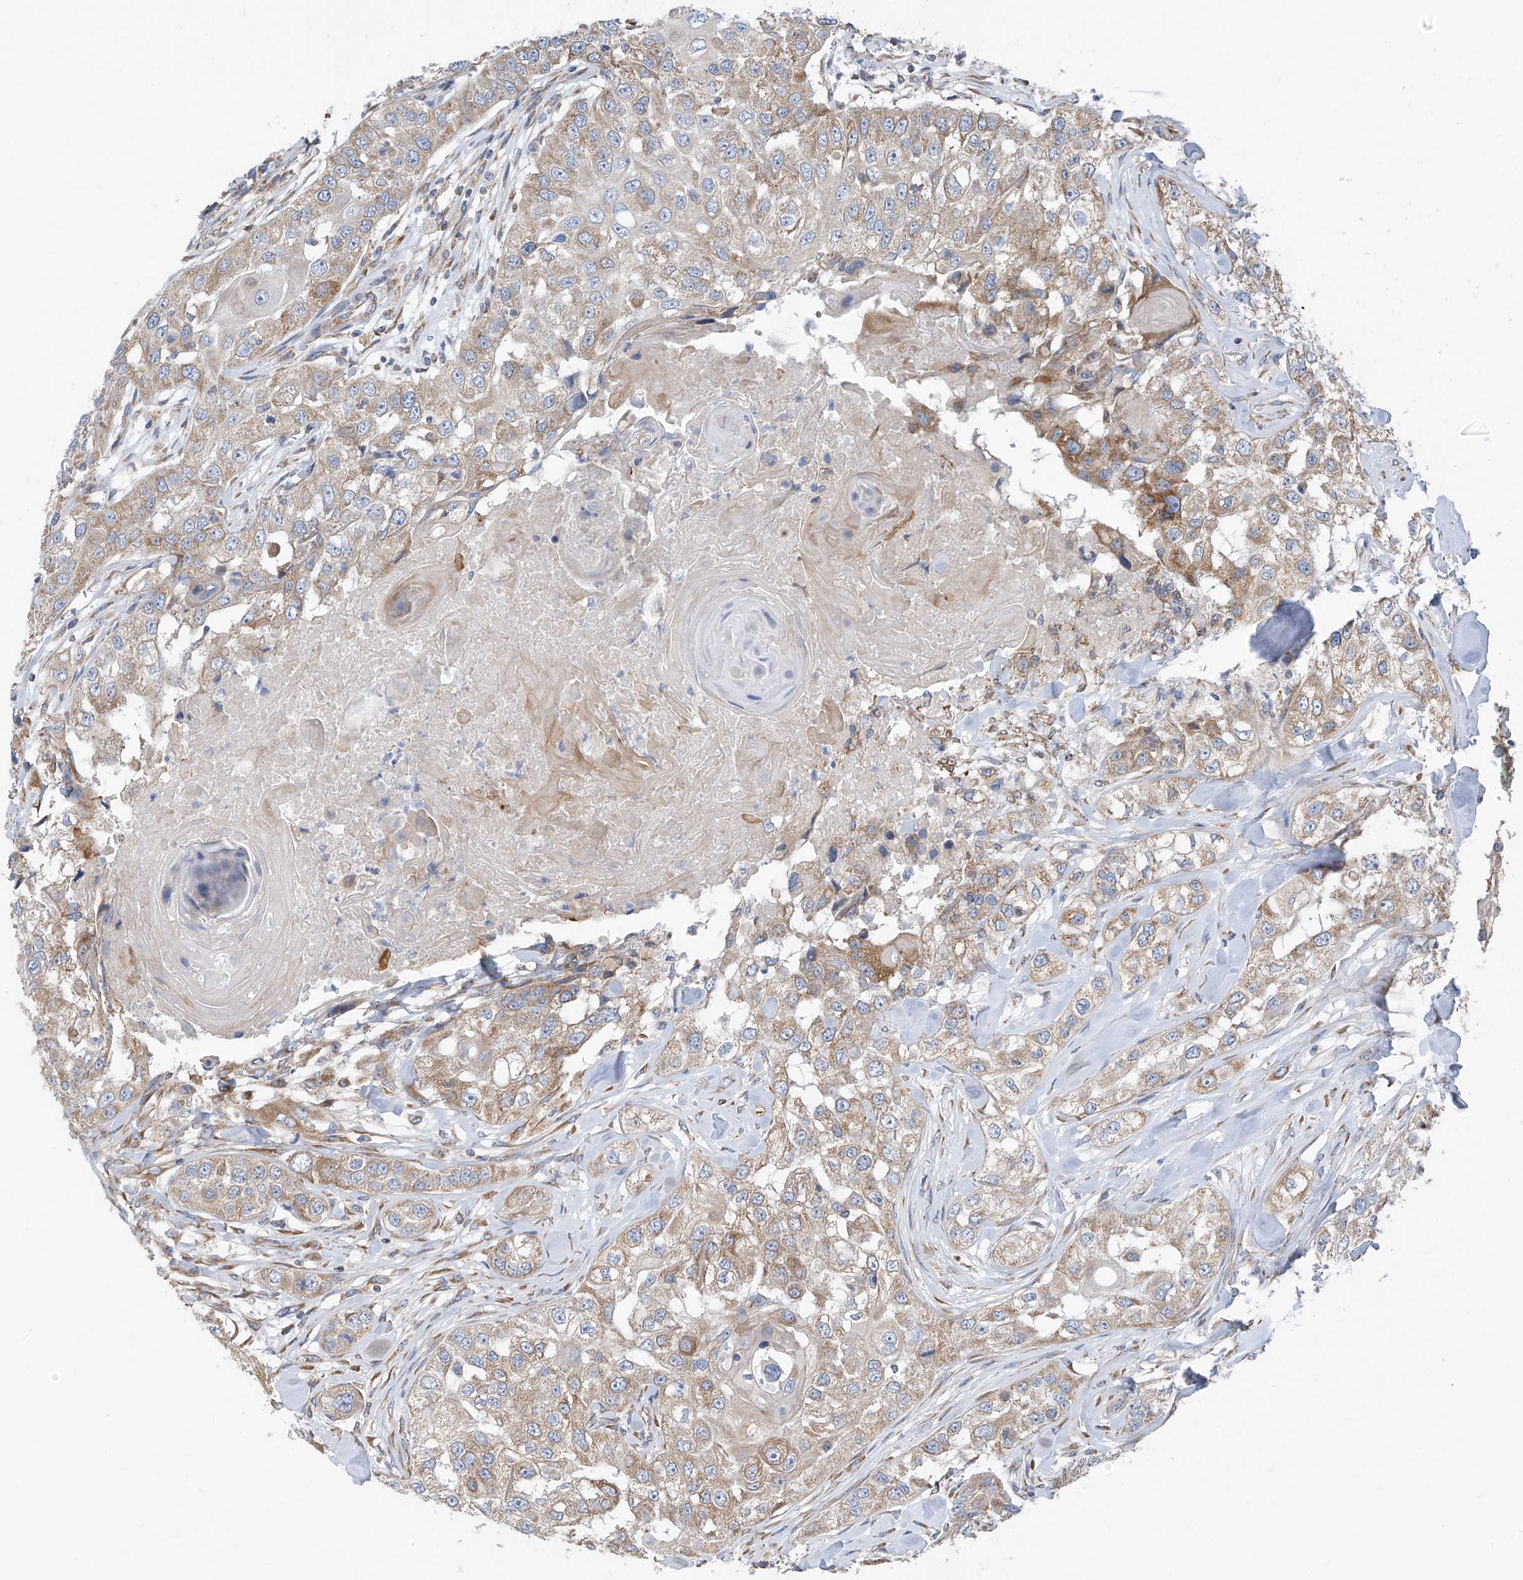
{"staining": {"intensity": "moderate", "quantity": "<25%", "location": "cytoplasmic/membranous"}, "tissue": "head and neck cancer", "cell_type": "Tumor cells", "image_type": "cancer", "snomed": [{"axis": "morphology", "description": "Normal tissue, NOS"}, {"axis": "morphology", "description": "Squamous cell carcinoma, NOS"}, {"axis": "topography", "description": "Skeletal muscle"}, {"axis": "topography", "description": "Head-Neck"}], "caption": "Immunohistochemistry staining of head and neck cancer (squamous cell carcinoma), which reveals low levels of moderate cytoplasmic/membranous staining in about <25% of tumor cells indicating moderate cytoplasmic/membranous protein staining. The staining was performed using DAB (3,3'-diaminobenzidine) (brown) for protein detection and nuclei were counterstained in hematoxylin (blue).", "gene": "EOMES", "patient": {"sex": "male", "age": 51}}